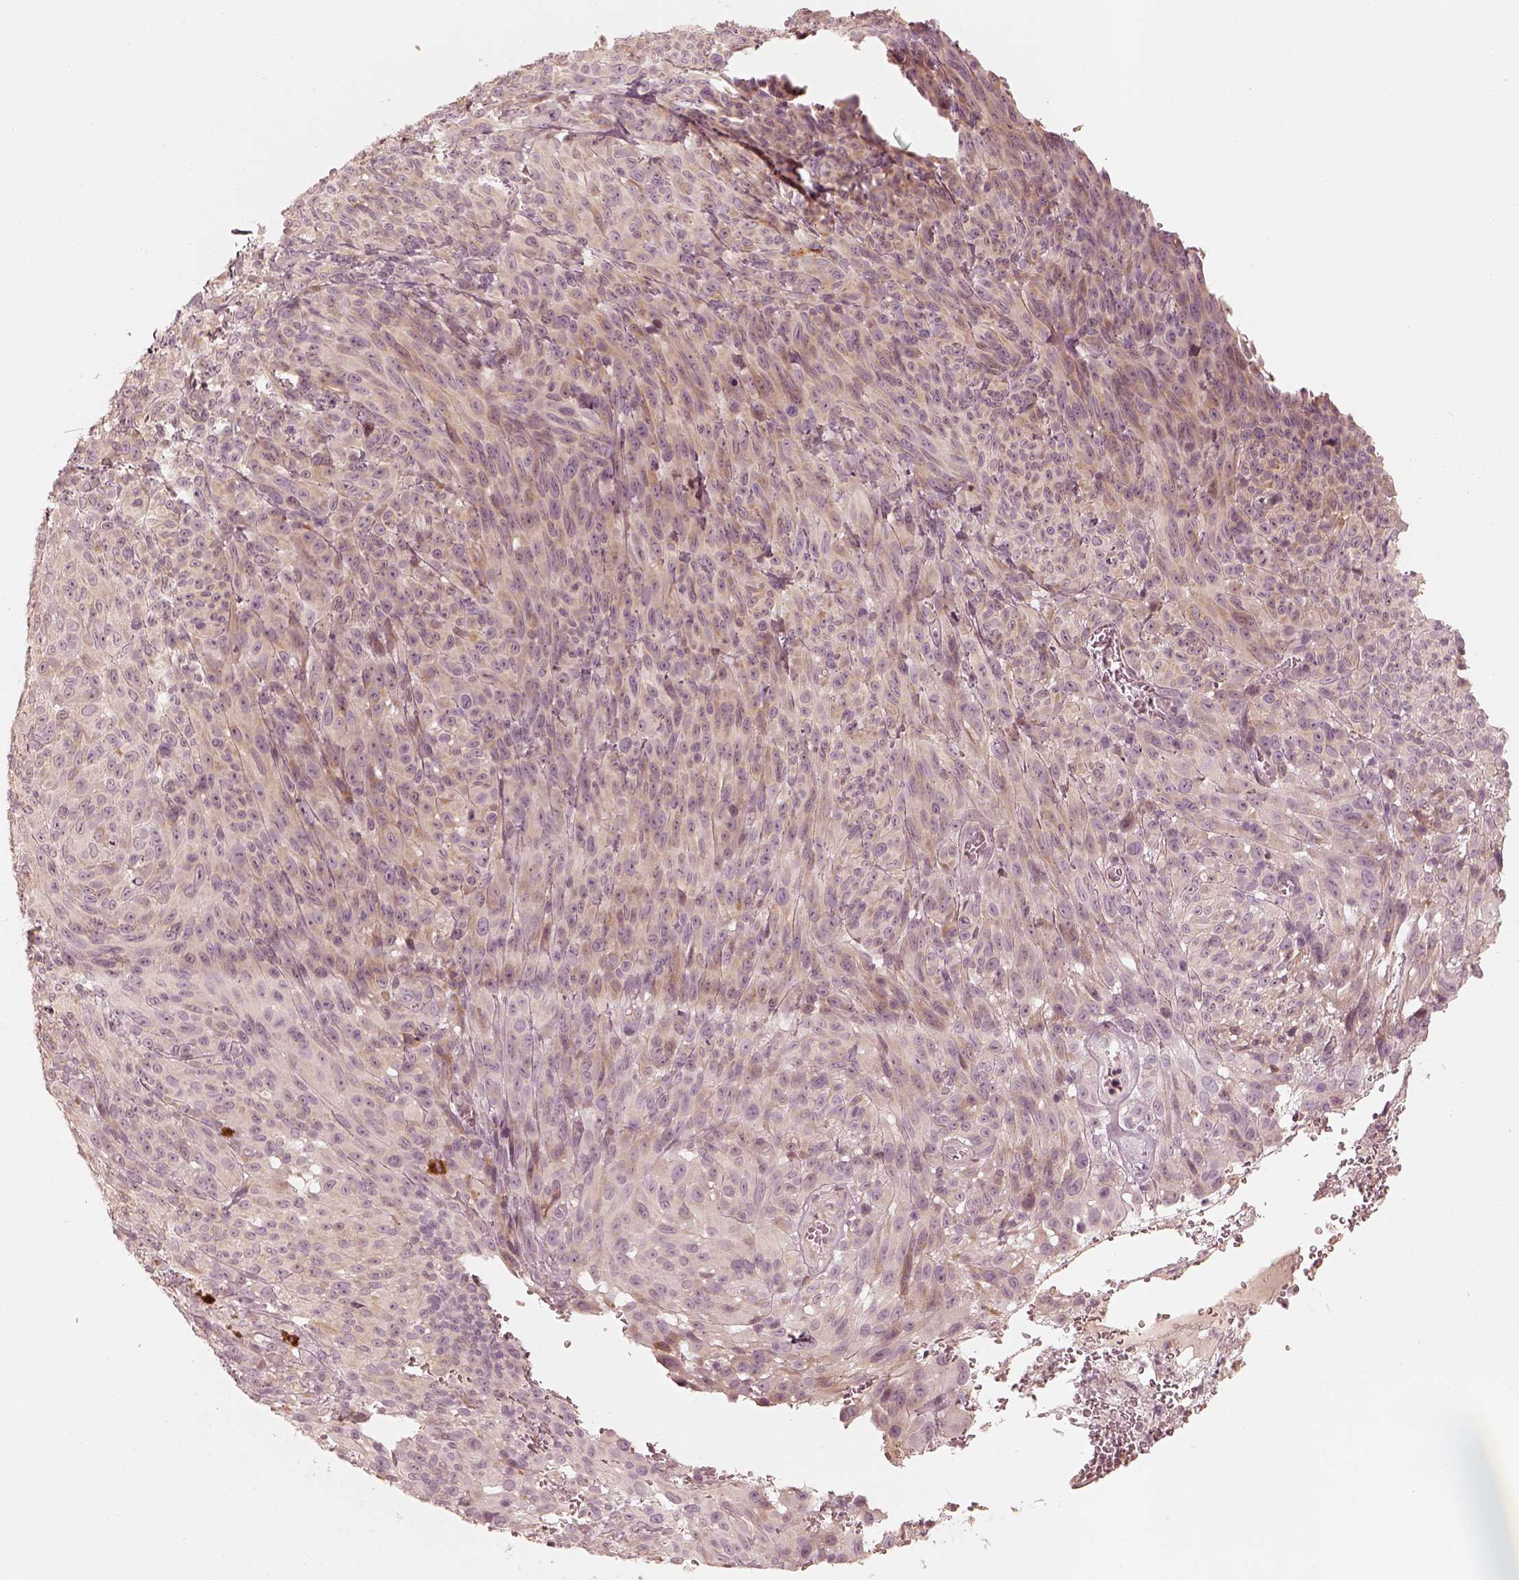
{"staining": {"intensity": "moderate", "quantity": ">75%", "location": "cytoplasmic/membranous"}, "tissue": "melanoma", "cell_type": "Tumor cells", "image_type": "cancer", "snomed": [{"axis": "morphology", "description": "Malignant melanoma, NOS"}, {"axis": "topography", "description": "Skin"}], "caption": "Melanoma stained with a brown dye reveals moderate cytoplasmic/membranous positive staining in approximately >75% of tumor cells.", "gene": "WLS", "patient": {"sex": "male", "age": 83}}